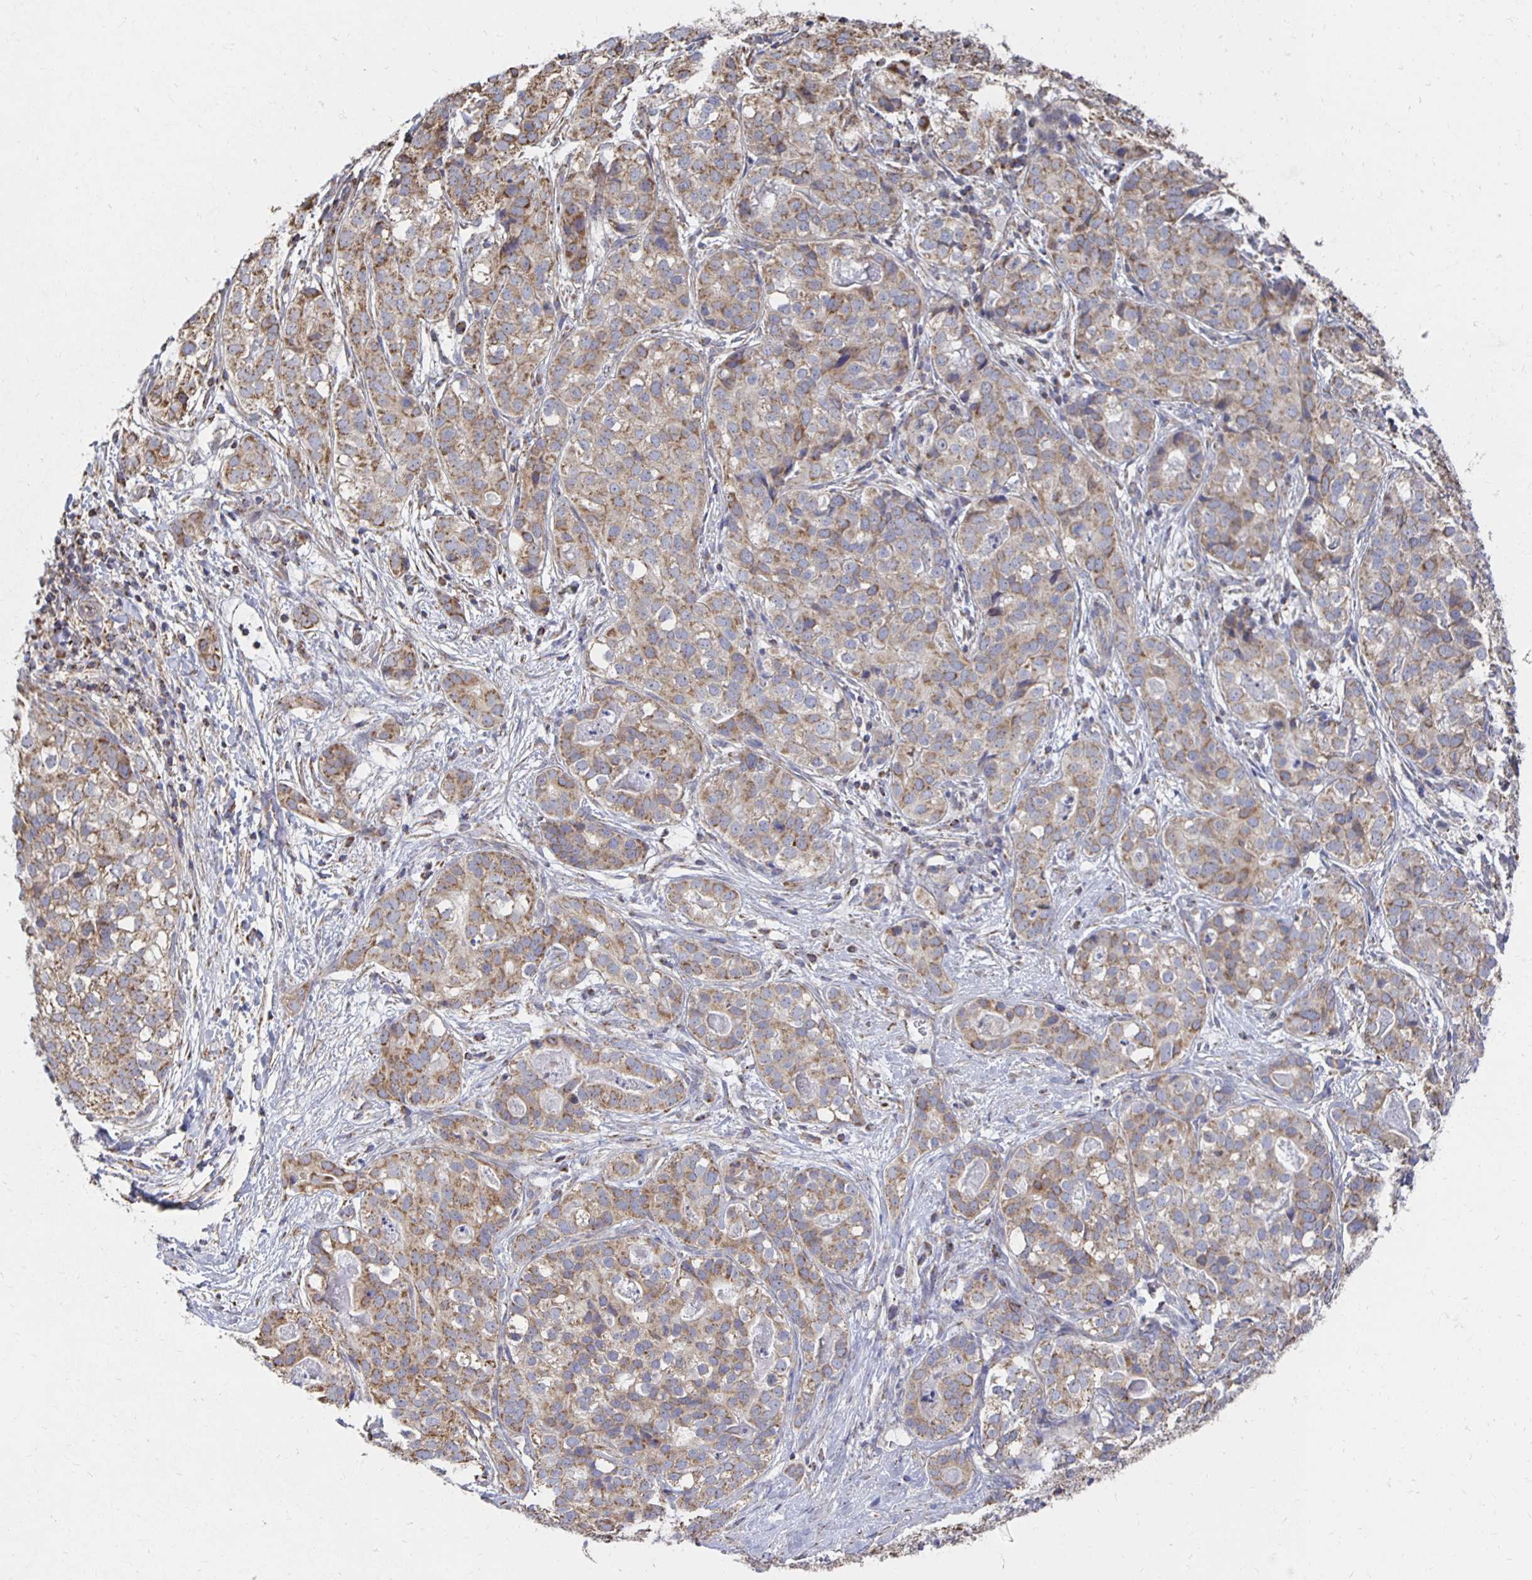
{"staining": {"intensity": "weak", "quantity": ">75%", "location": "cytoplasmic/membranous"}, "tissue": "liver cancer", "cell_type": "Tumor cells", "image_type": "cancer", "snomed": [{"axis": "morphology", "description": "Cholangiocarcinoma"}, {"axis": "topography", "description": "Liver"}], "caption": "Immunohistochemistry (DAB (3,3'-diaminobenzidine)) staining of human liver cancer (cholangiocarcinoma) reveals weak cytoplasmic/membranous protein expression in about >75% of tumor cells.", "gene": "NKX2-8", "patient": {"sex": "male", "age": 56}}